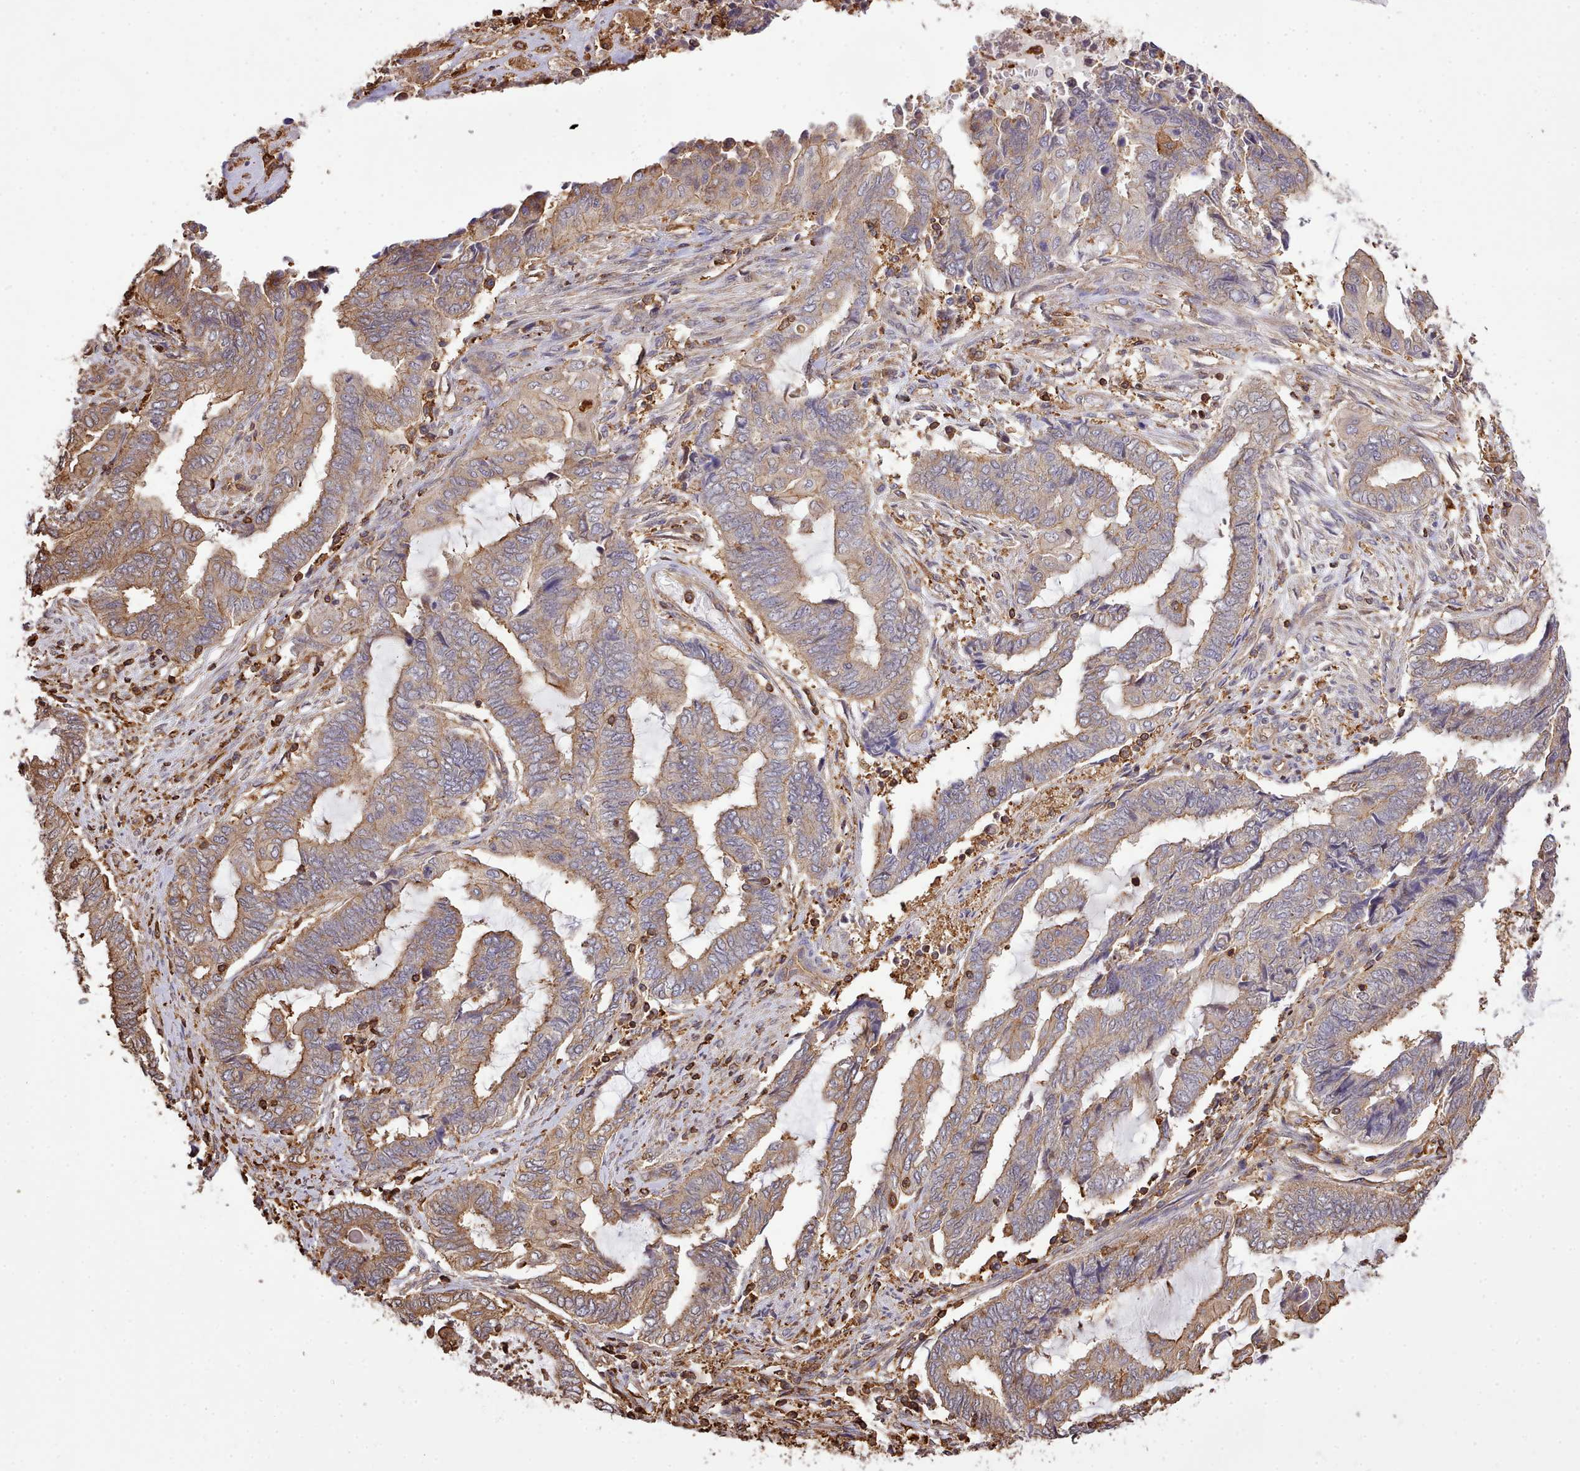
{"staining": {"intensity": "moderate", "quantity": "25%-75%", "location": "cytoplasmic/membranous"}, "tissue": "endometrial cancer", "cell_type": "Tumor cells", "image_type": "cancer", "snomed": [{"axis": "morphology", "description": "Adenocarcinoma, NOS"}, {"axis": "topography", "description": "Uterus"}, {"axis": "topography", "description": "Endometrium"}], "caption": "Protein expression analysis of endometrial cancer shows moderate cytoplasmic/membranous positivity in approximately 25%-75% of tumor cells.", "gene": "CAPZA1", "patient": {"sex": "female", "age": 70}}